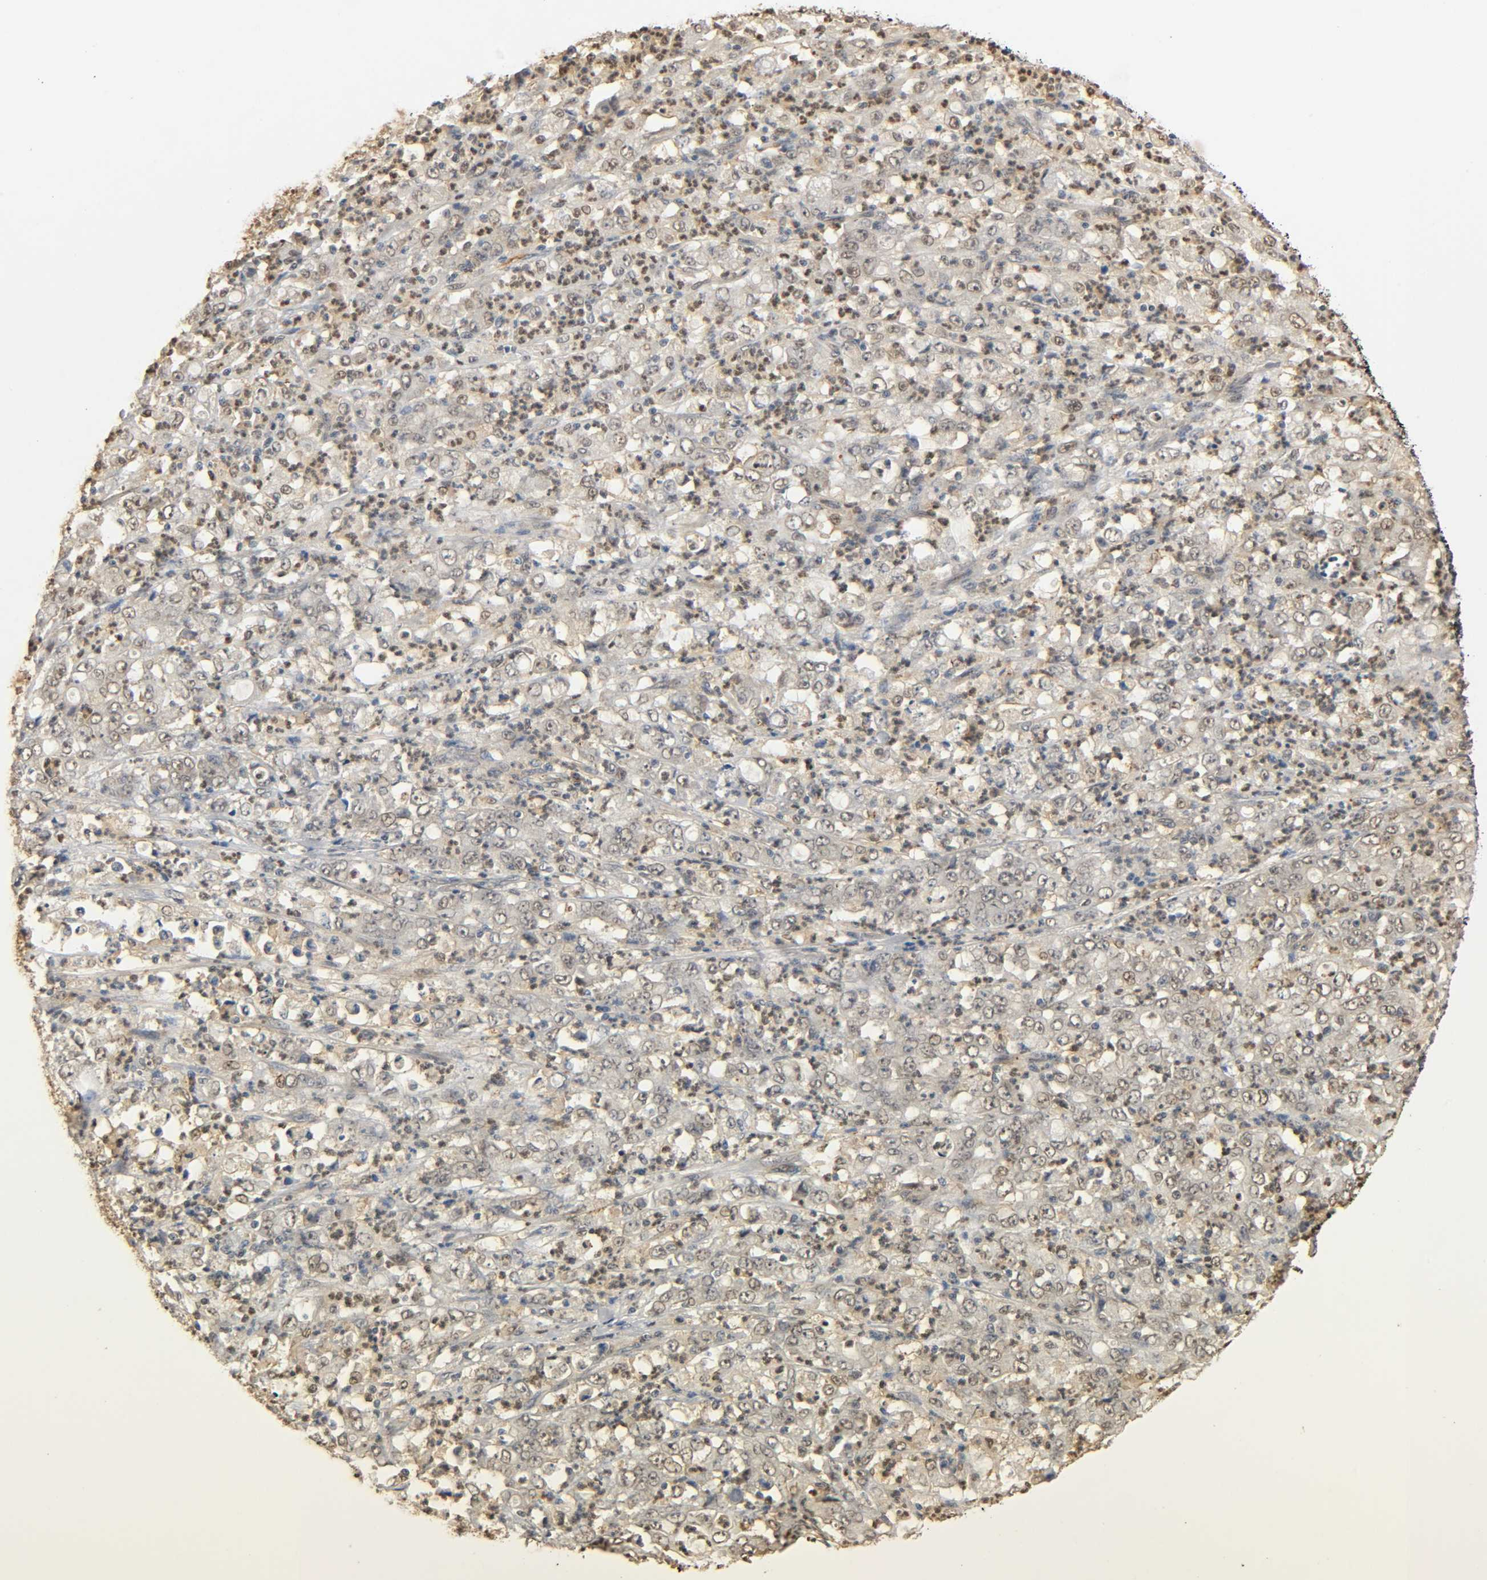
{"staining": {"intensity": "negative", "quantity": "none", "location": "none"}, "tissue": "stomach cancer", "cell_type": "Tumor cells", "image_type": "cancer", "snomed": [{"axis": "morphology", "description": "Adenocarcinoma, NOS"}, {"axis": "topography", "description": "Stomach, lower"}], "caption": "The image shows no staining of tumor cells in stomach cancer.", "gene": "ZFPM2", "patient": {"sex": "female", "age": 71}}